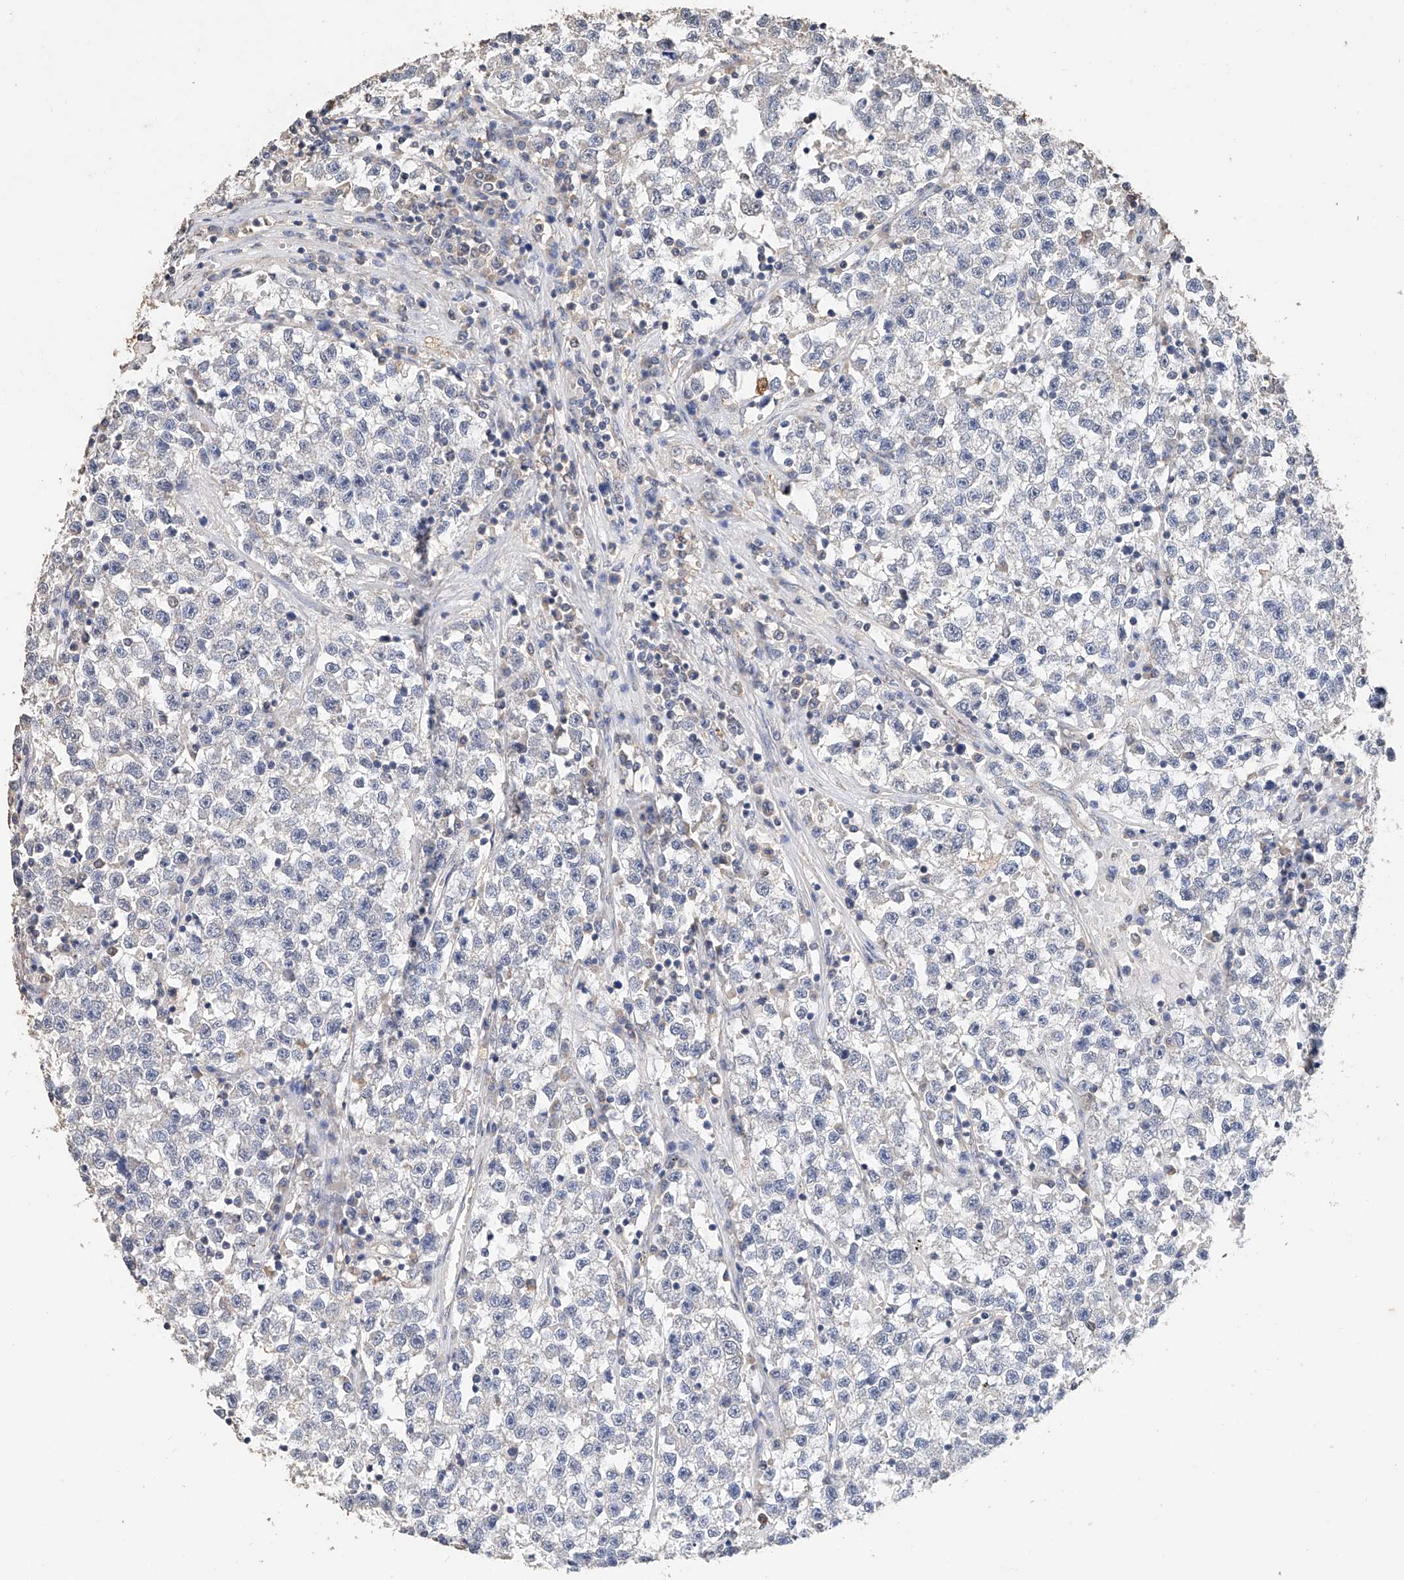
{"staining": {"intensity": "negative", "quantity": "none", "location": "none"}, "tissue": "testis cancer", "cell_type": "Tumor cells", "image_type": "cancer", "snomed": [{"axis": "morphology", "description": "Seminoma, NOS"}, {"axis": "topography", "description": "Testis"}], "caption": "This is an immunohistochemistry histopathology image of human testis cancer (seminoma). There is no positivity in tumor cells.", "gene": "CERS4", "patient": {"sex": "male", "age": 22}}